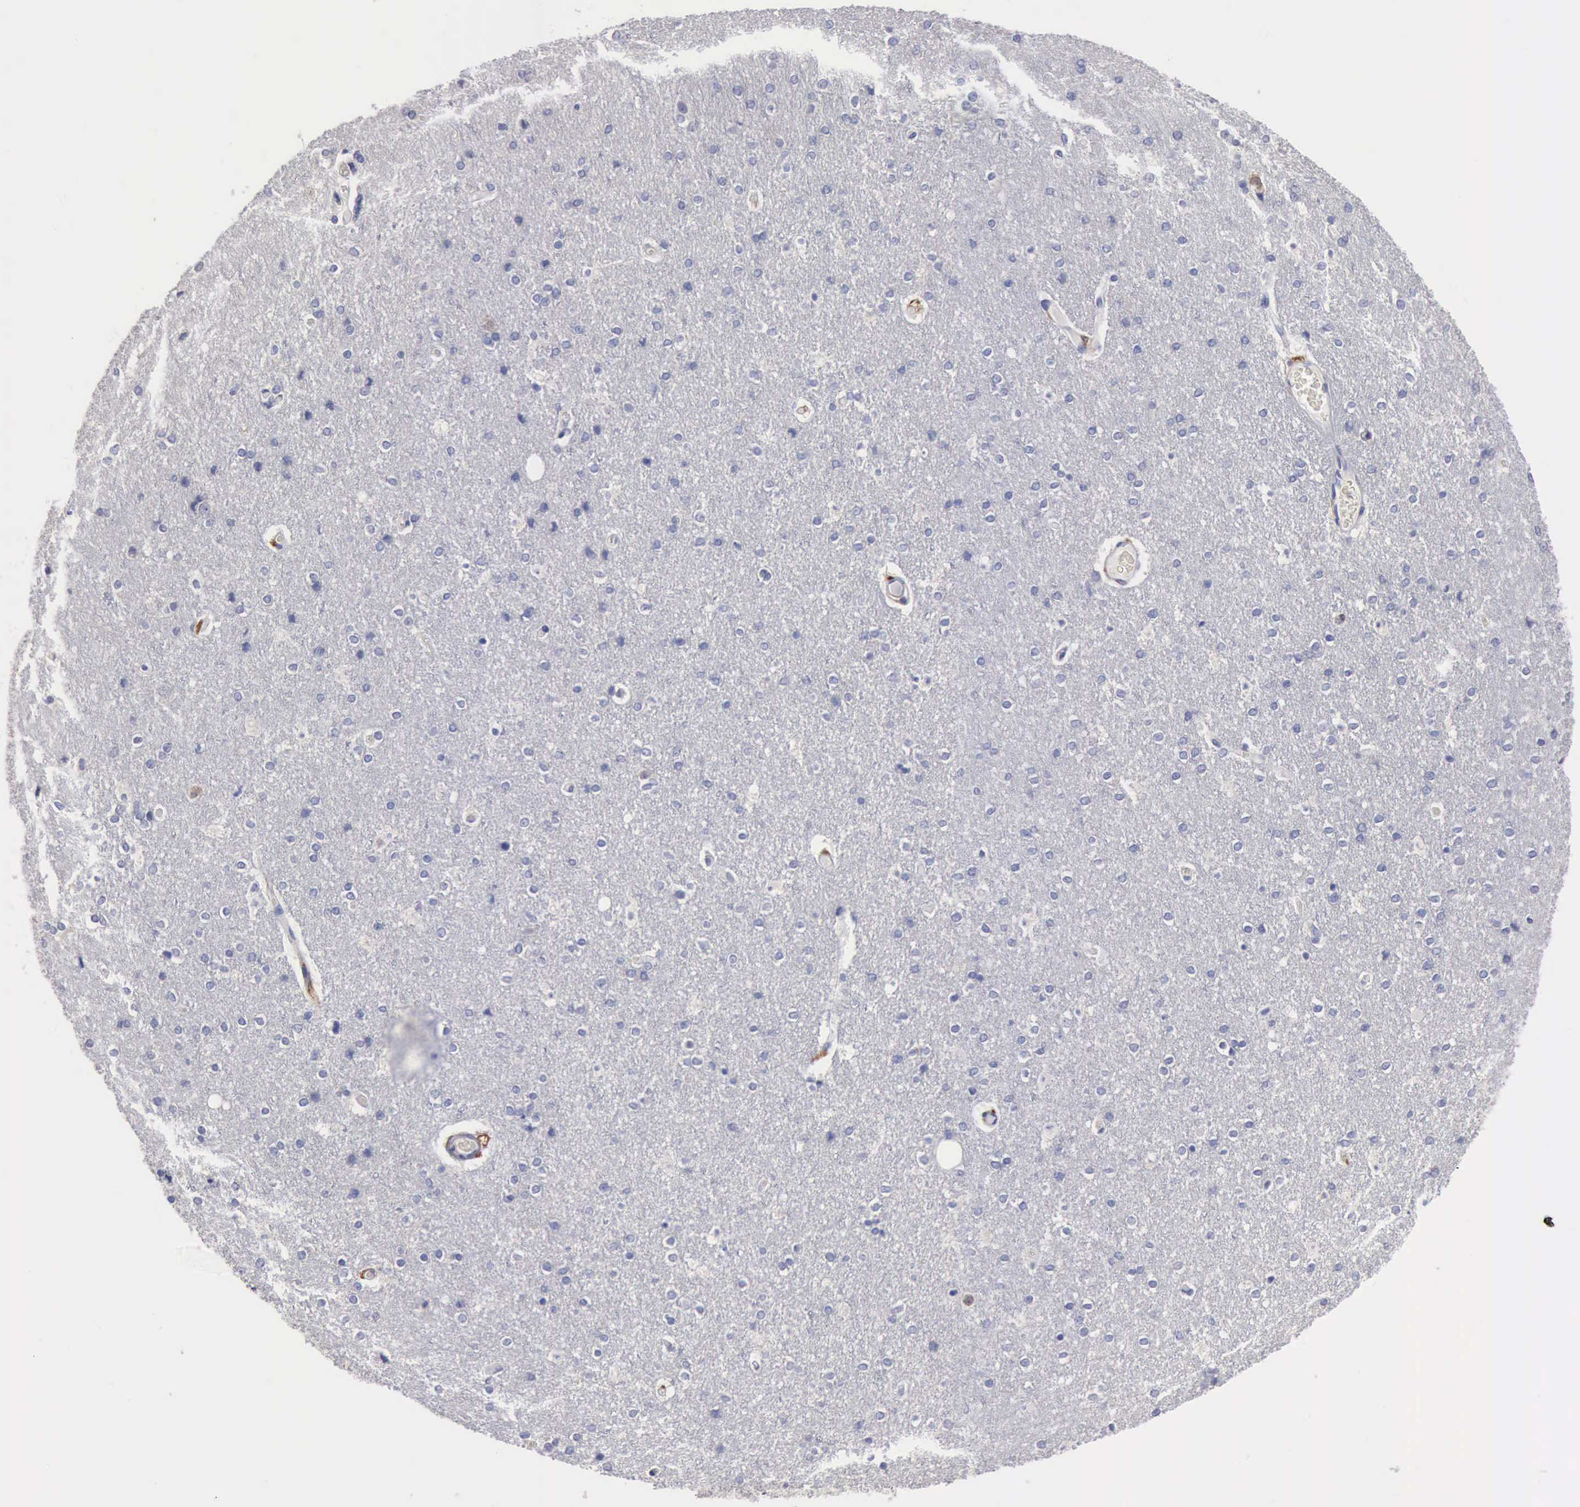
{"staining": {"intensity": "negative", "quantity": "none", "location": "none"}, "tissue": "cerebral cortex", "cell_type": "Endothelial cells", "image_type": "normal", "snomed": [{"axis": "morphology", "description": "Normal tissue, NOS"}, {"axis": "topography", "description": "Cerebral cortex"}], "caption": "Immunohistochemistry of unremarkable human cerebral cortex shows no staining in endothelial cells.", "gene": "PTGS2", "patient": {"sex": "female", "age": 54}}